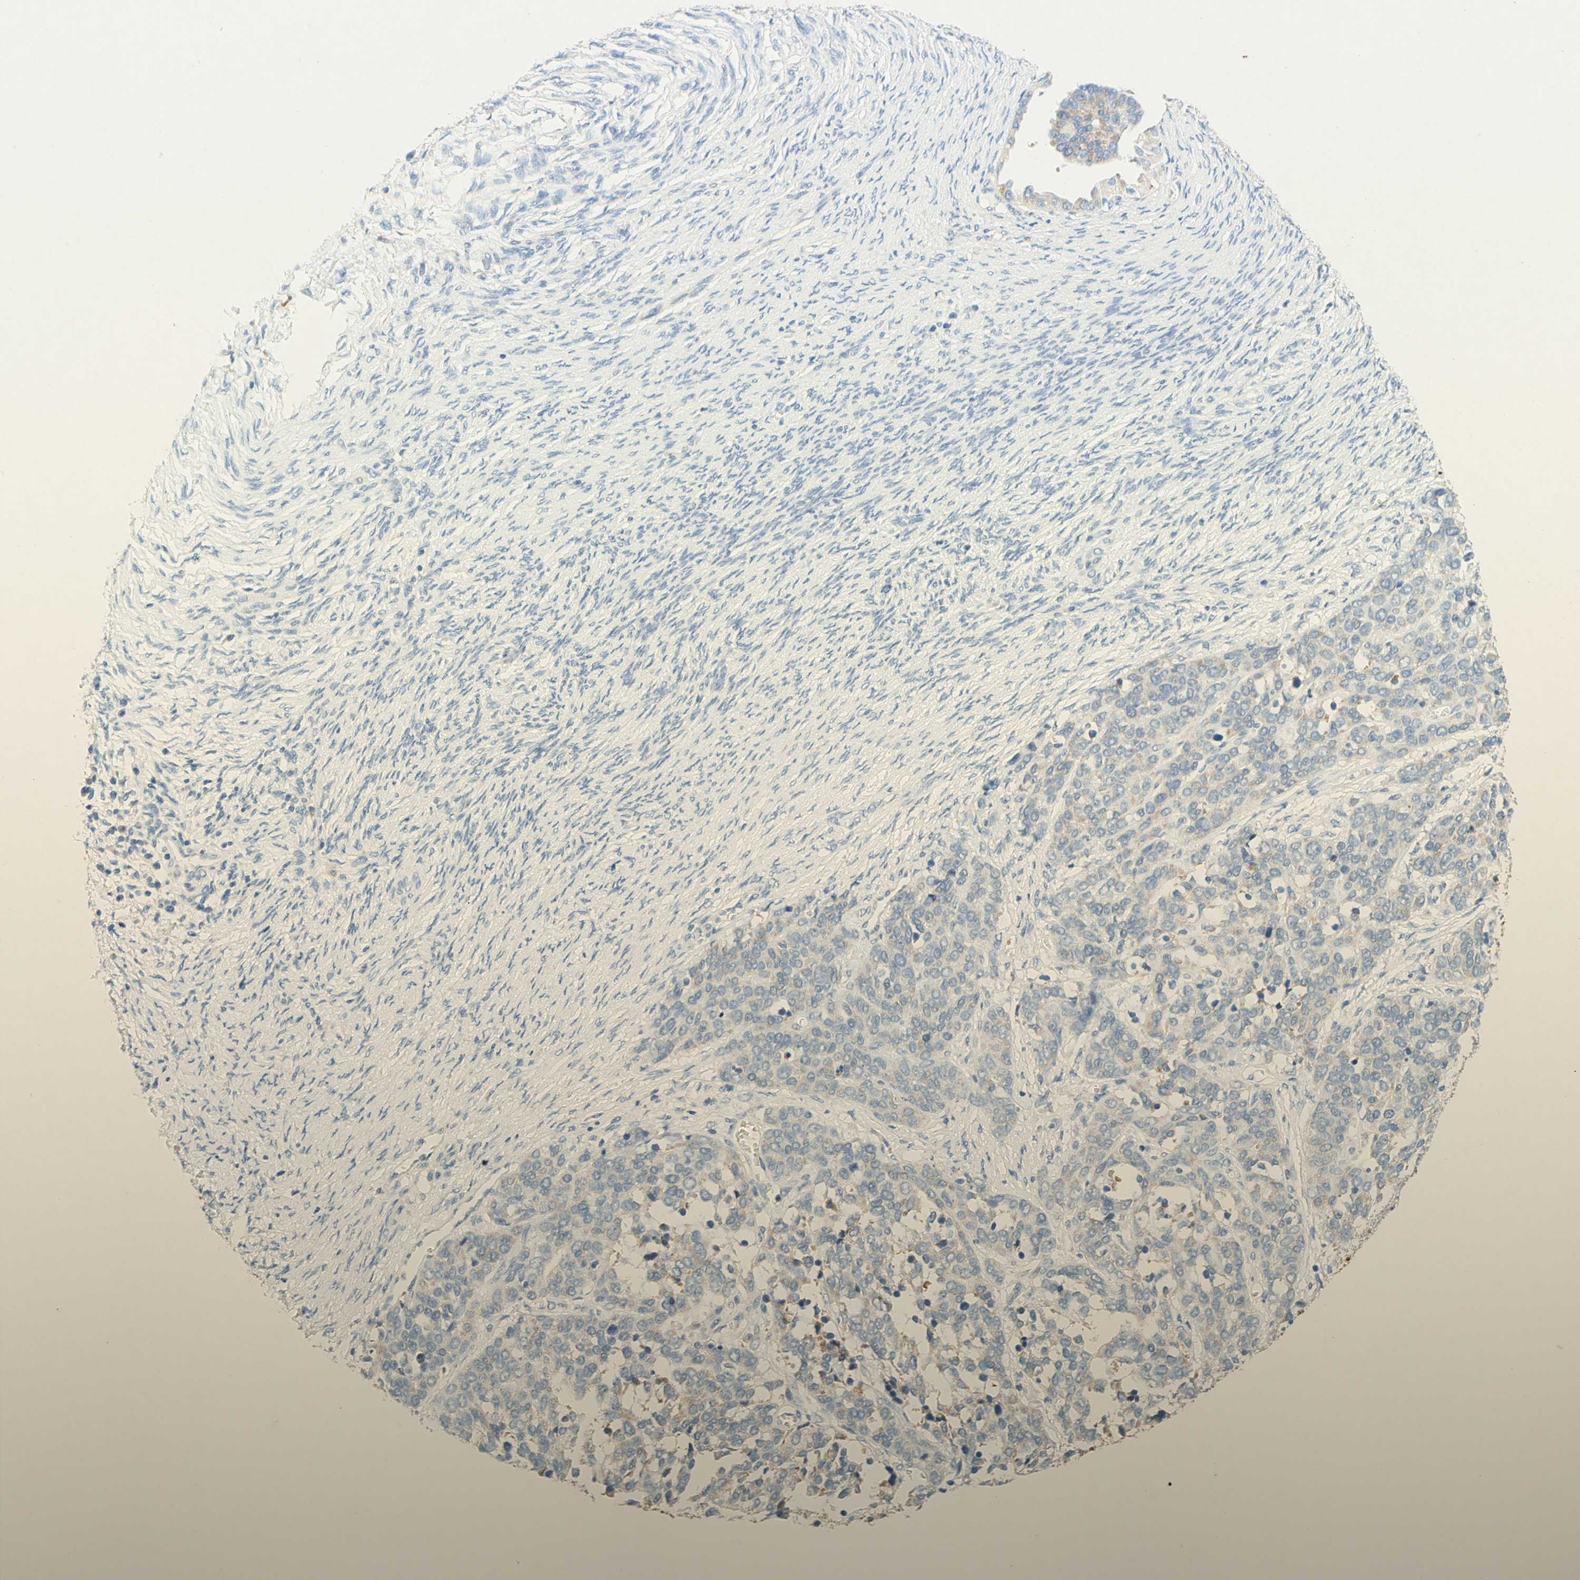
{"staining": {"intensity": "negative", "quantity": "none", "location": "none"}, "tissue": "ovarian cancer", "cell_type": "Tumor cells", "image_type": "cancer", "snomed": [{"axis": "morphology", "description": "Cystadenocarcinoma, serous, NOS"}, {"axis": "topography", "description": "Ovary"}], "caption": "DAB immunohistochemical staining of human serous cystadenocarcinoma (ovarian) reveals no significant positivity in tumor cells.", "gene": "SLC46A1", "patient": {"sex": "female", "age": 44}}